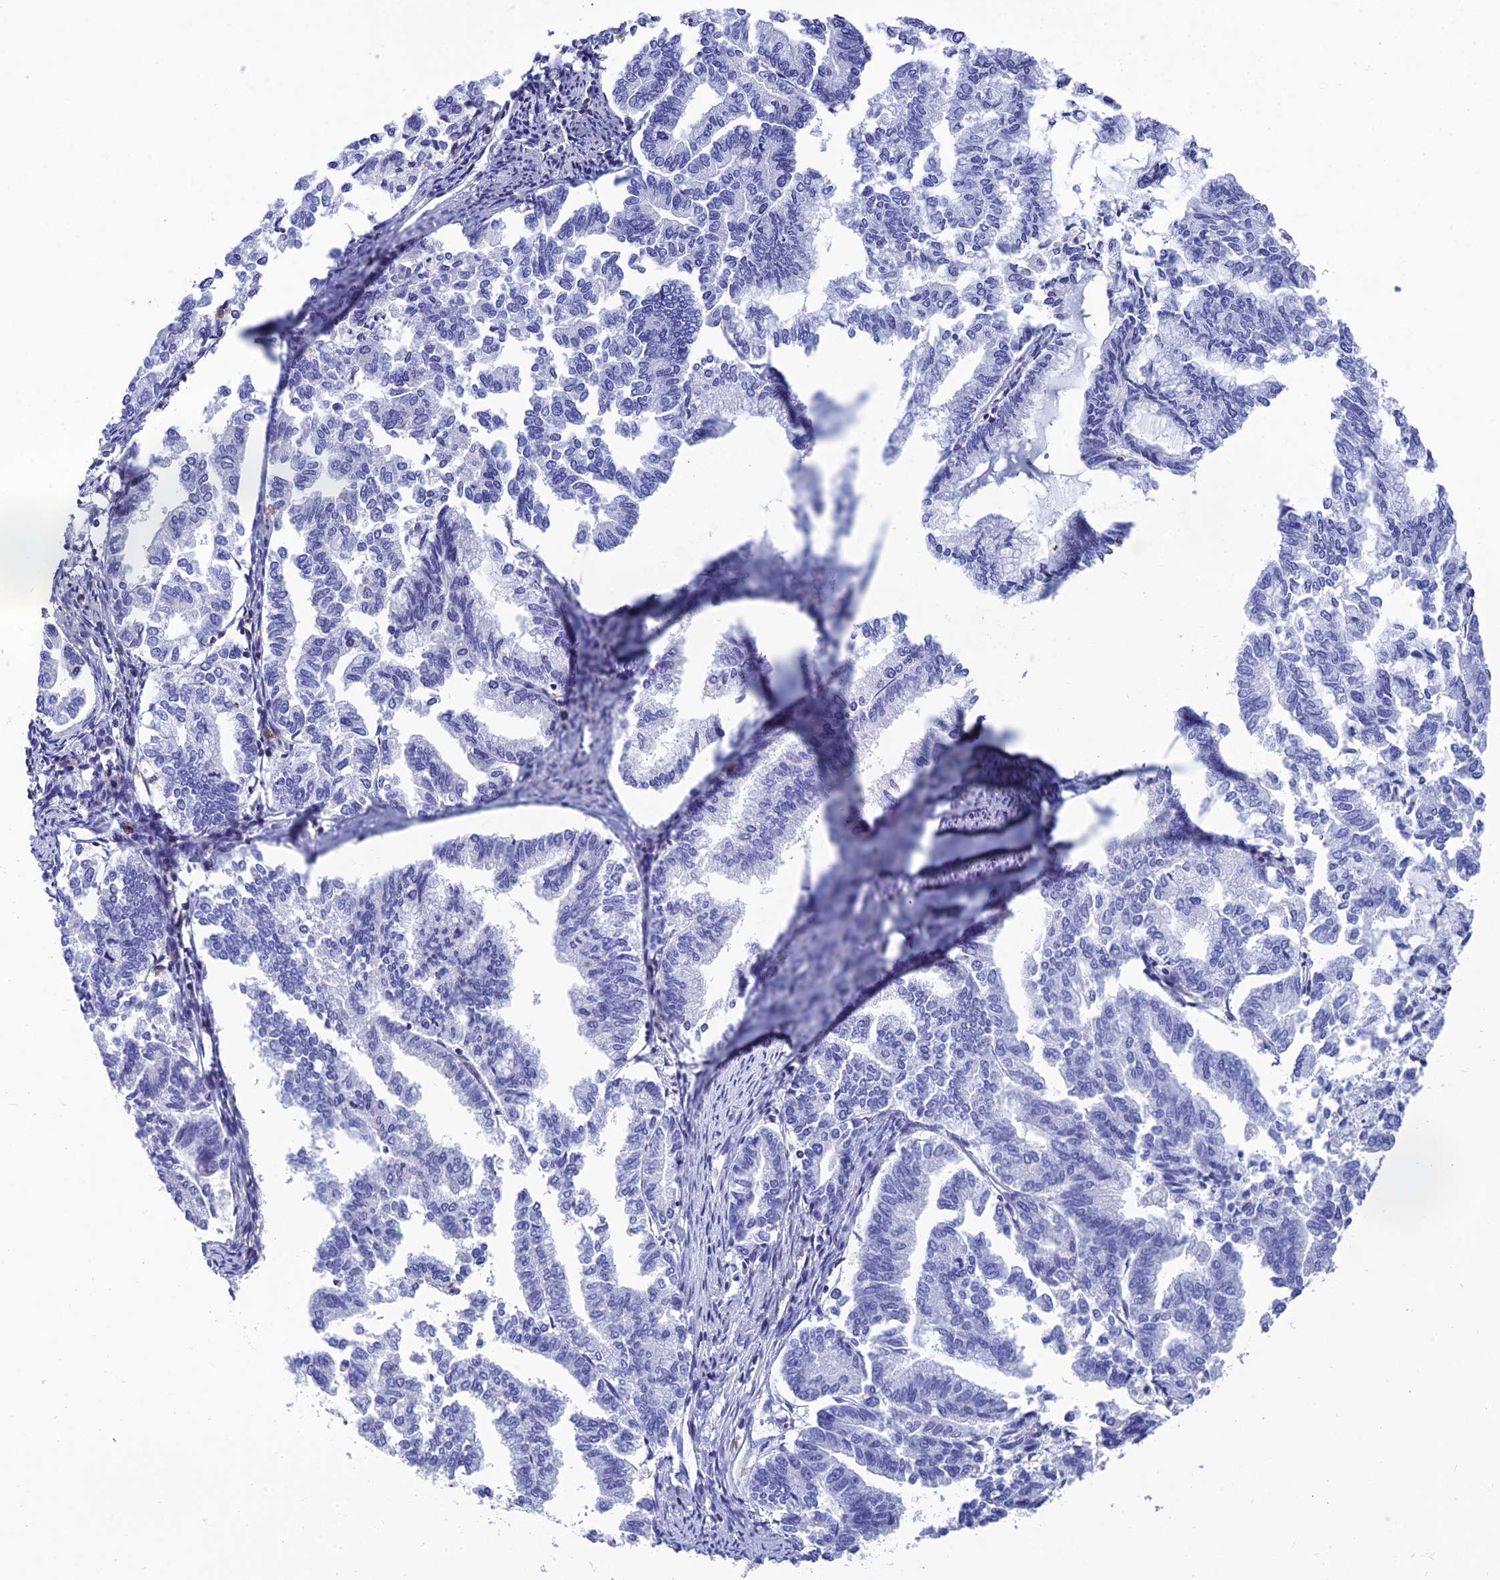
{"staining": {"intensity": "negative", "quantity": "none", "location": "none"}, "tissue": "endometrial cancer", "cell_type": "Tumor cells", "image_type": "cancer", "snomed": [{"axis": "morphology", "description": "Adenocarcinoma, NOS"}, {"axis": "topography", "description": "Endometrium"}], "caption": "This is an immunohistochemistry (IHC) photomicrograph of endometrial cancer. There is no positivity in tumor cells.", "gene": "PPP1R18", "patient": {"sex": "female", "age": 79}}